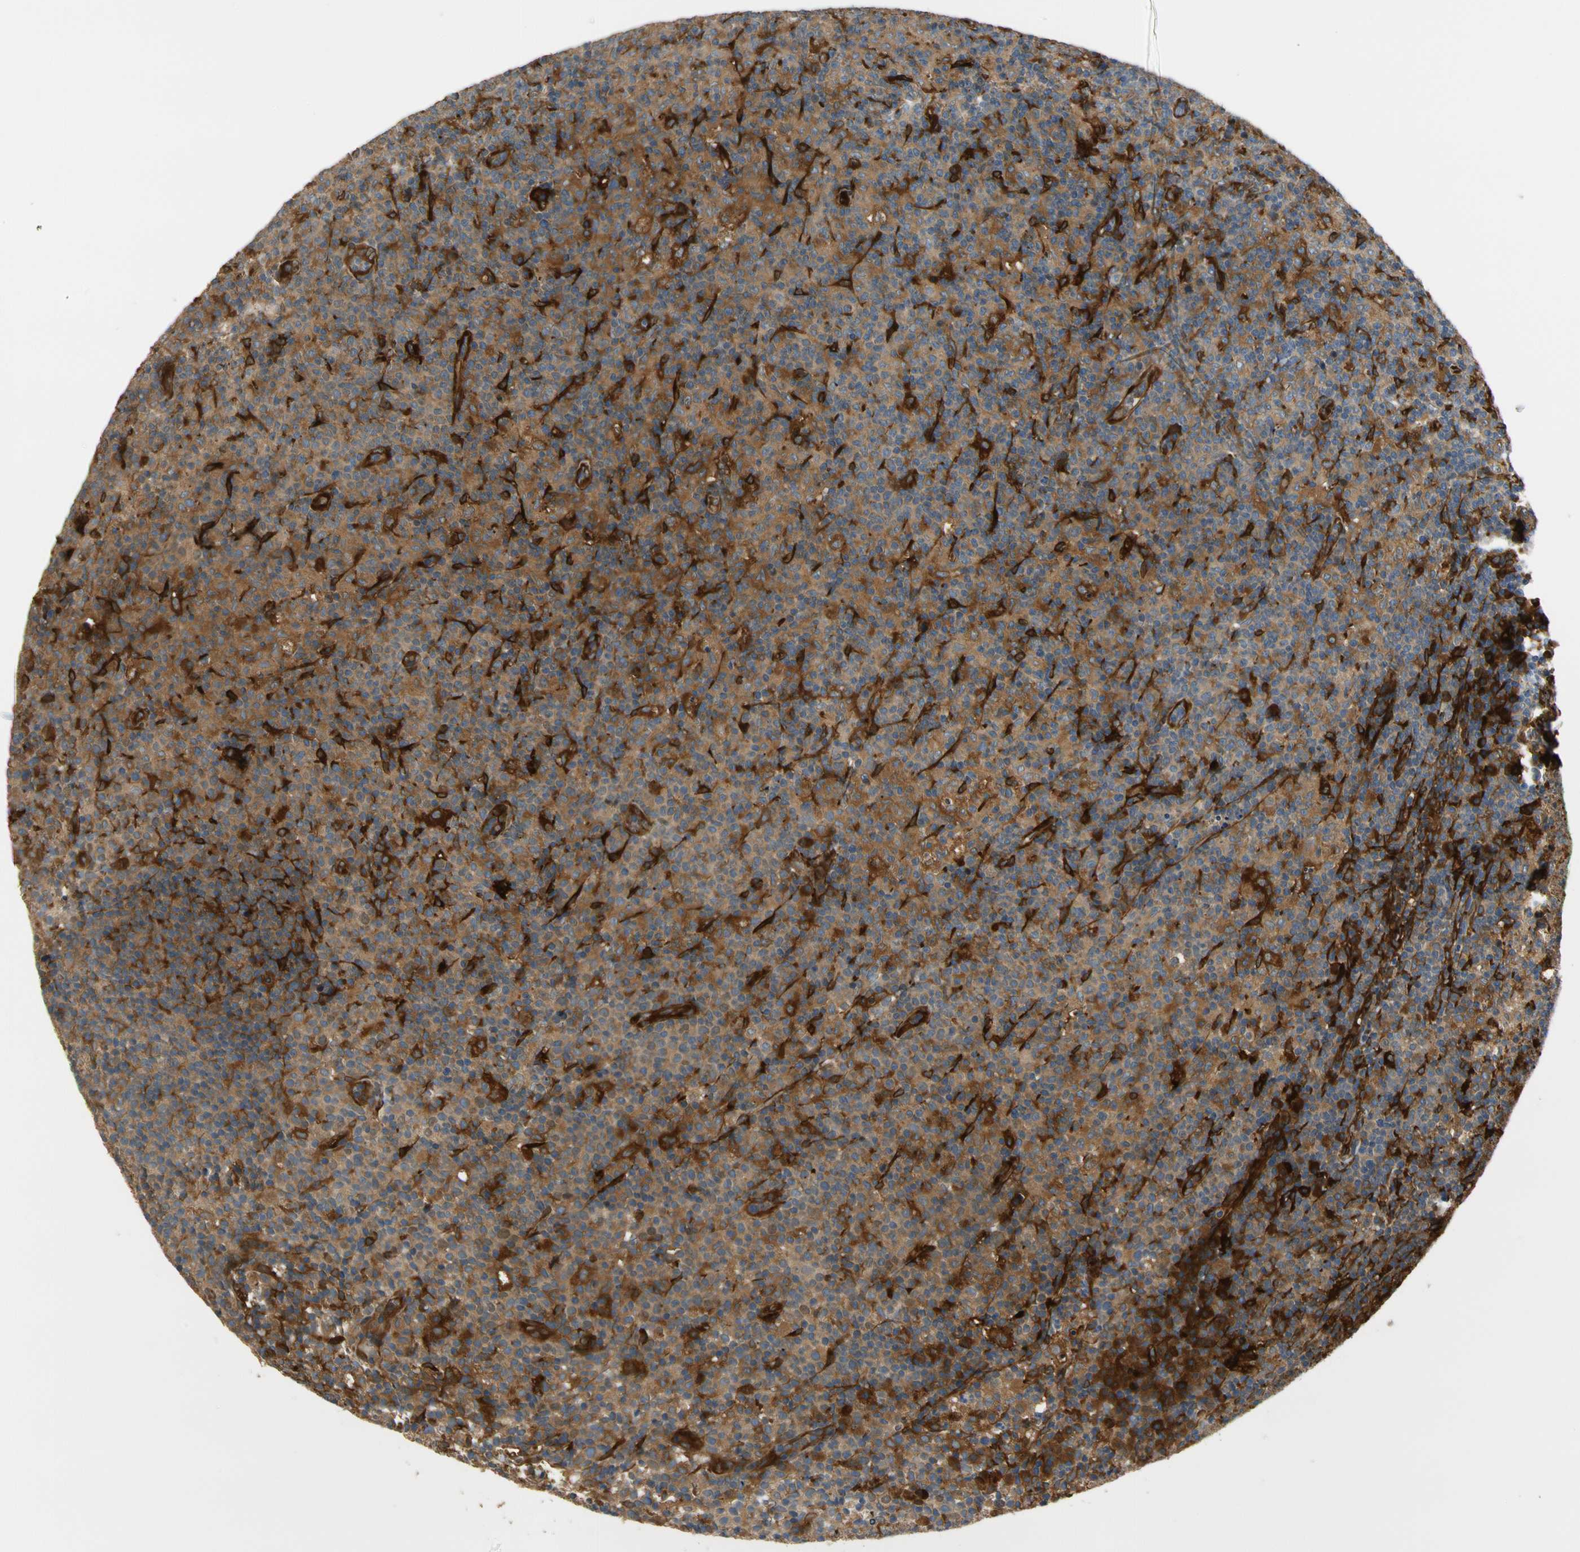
{"staining": {"intensity": "strong", "quantity": ">75%", "location": "cytoplasmic/membranous"}, "tissue": "lymph node", "cell_type": "Germinal center cells", "image_type": "normal", "snomed": [{"axis": "morphology", "description": "Normal tissue, NOS"}, {"axis": "morphology", "description": "Inflammation, NOS"}, {"axis": "topography", "description": "Lymph node"}], "caption": "Strong cytoplasmic/membranous staining is appreciated in about >75% of germinal center cells in normal lymph node. The staining was performed using DAB, with brown indicating positive protein expression. Nuclei are stained blue with hematoxylin.", "gene": "PARP14", "patient": {"sex": "male", "age": 55}}